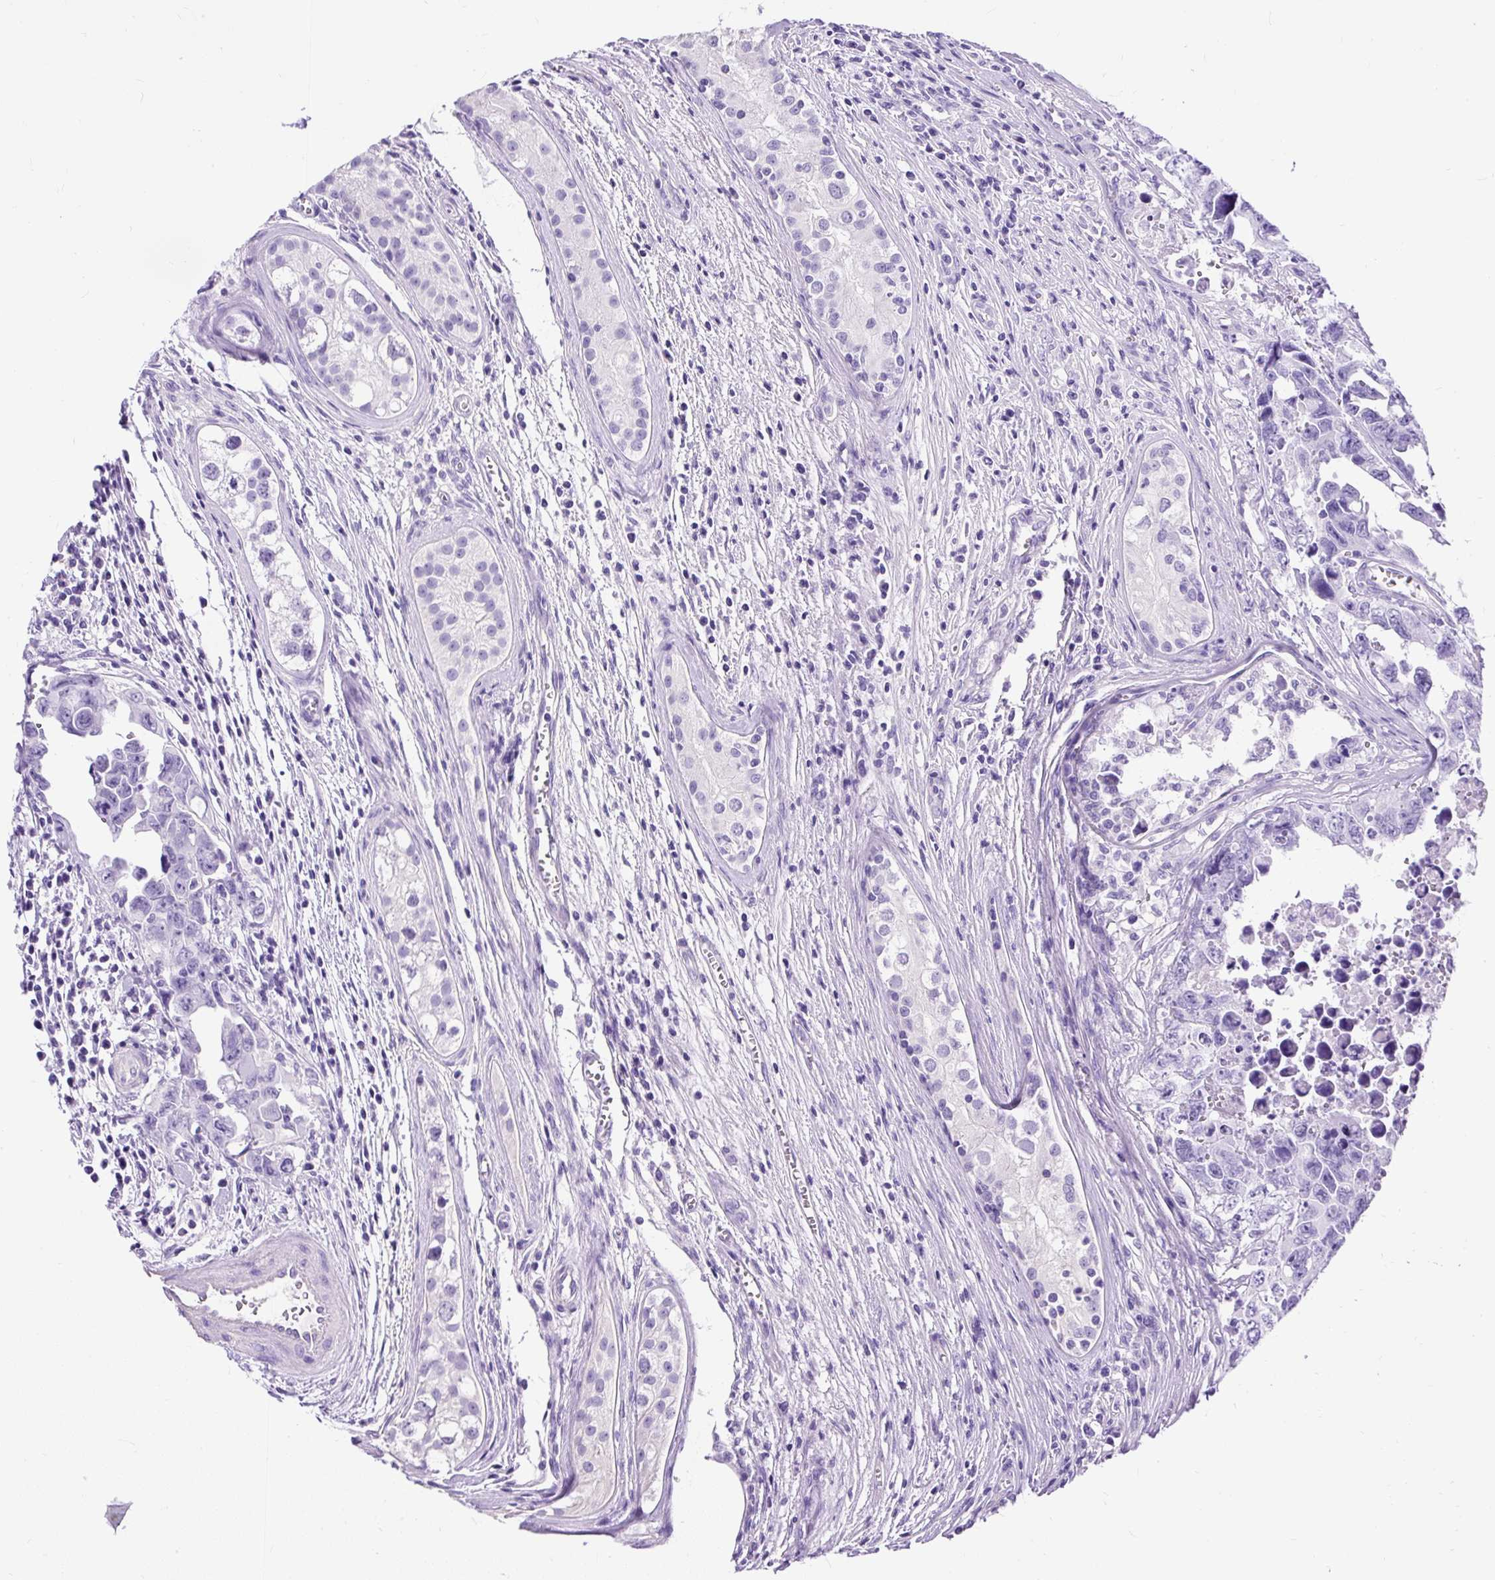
{"staining": {"intensity": "negative", "quantity": "none", "location": "none"}, "tissue": "testis cancer", "cell_type": "Tumor cells", "image_type": "cancer", "snomed": [{"axis": "morphology", "description": "Carcinoma, Embryonal, NOS"}, {"axis": "topography", "description": "Testis"}], "caption": "This is an IHC micrograph of human embryonal carcinoma (testis). There is no staining in tumor cells.", "gene": "PDIA2", "patient": {"sex": "male", "age": 24}}